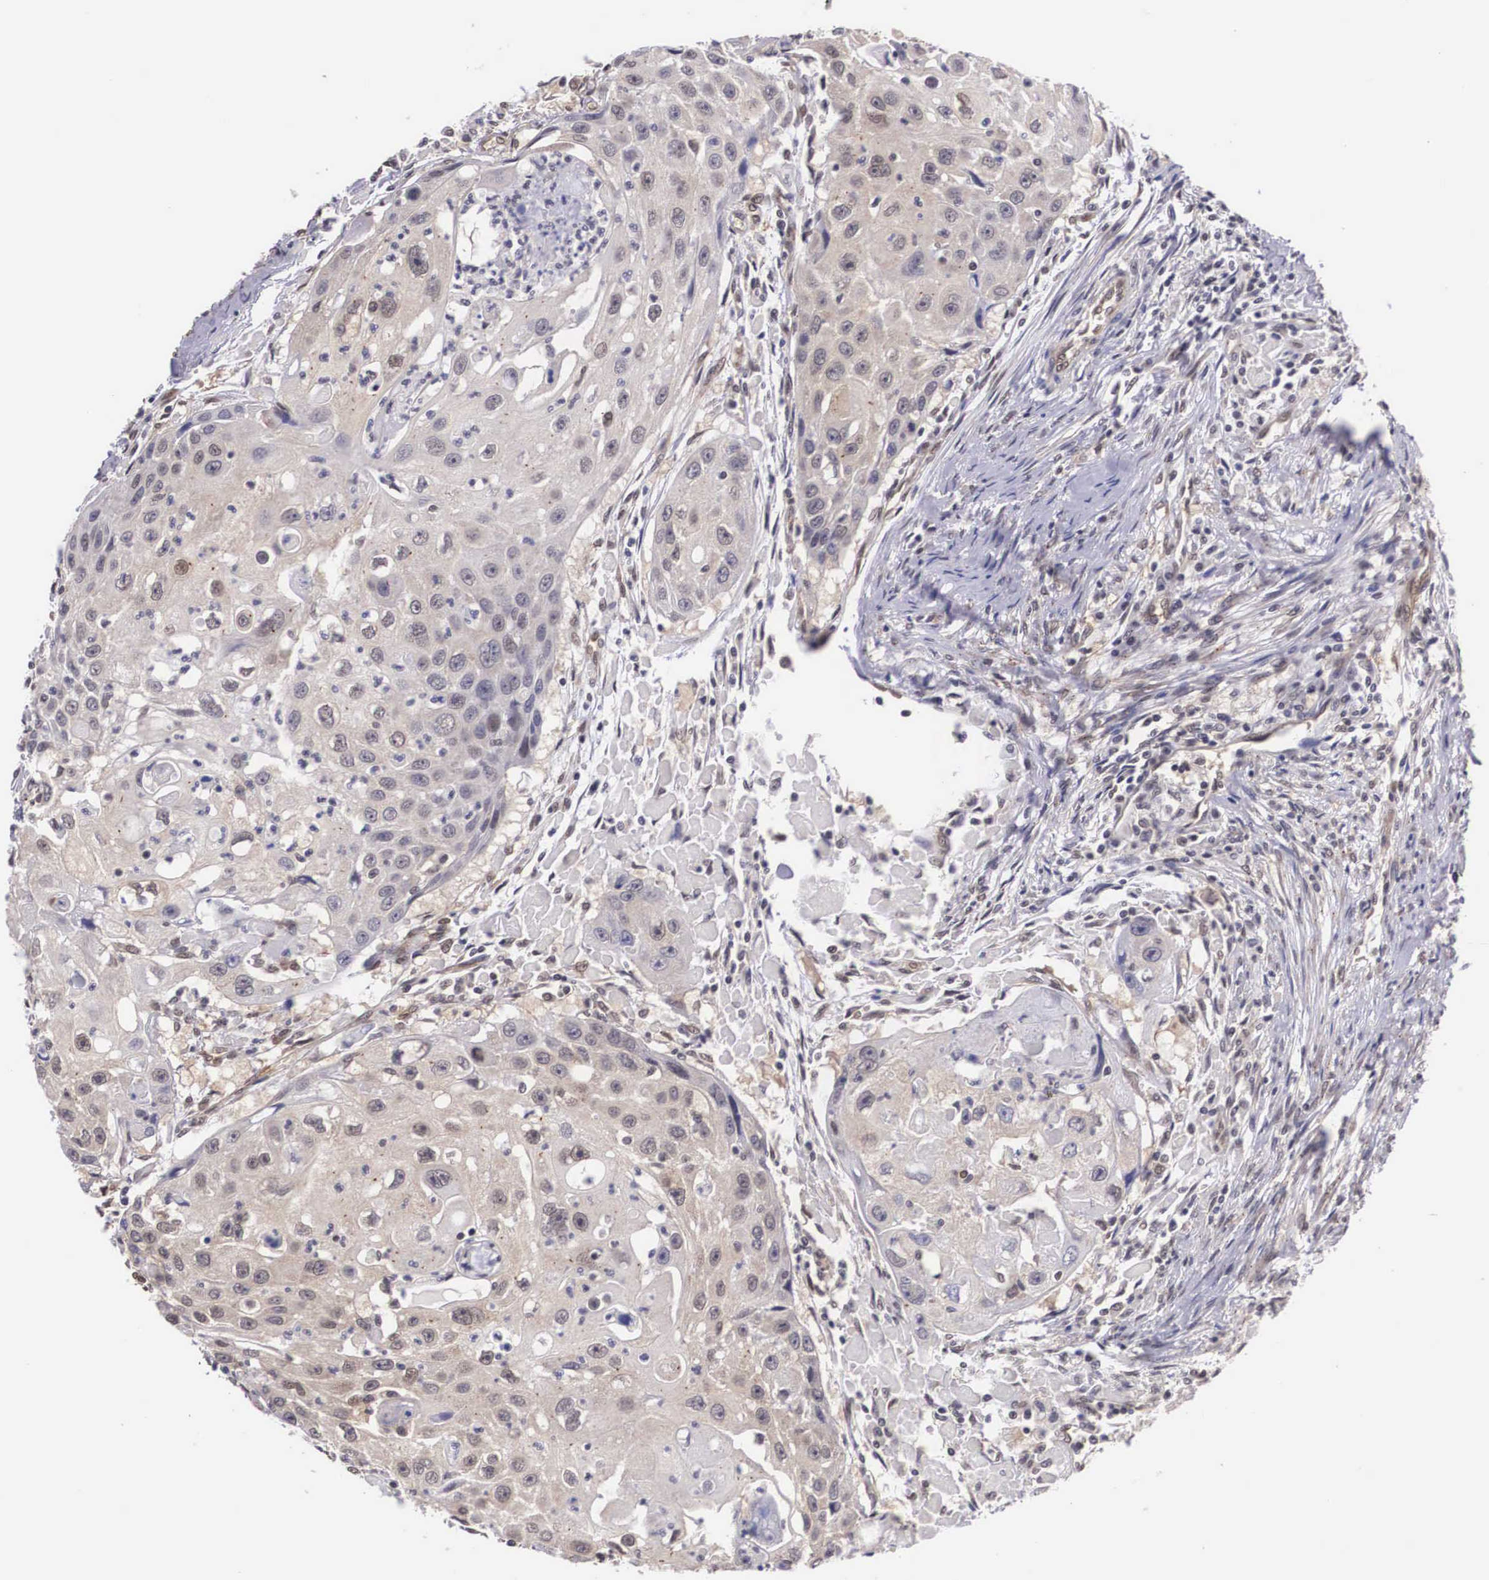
{"staining": {"intensity": "weak", "quantity": "25%-75%", "location": "cytoplasmic/membranous"}, "tissue": "head and neck cancer", "cell_type": "Tumor cells", "image_type": "cancer", "snomed": [{"axis": "morphology", "description": "Squamous cell carcinoma, NOS"}, {"axis": "topography", "description": "Head-Neck"}], "caption": "The image exhibits a brown stain indicating the presence of a protein in the cytoplasmic/membranous of tumor cells in squamous cell carcinoma (head and neck).", "gene": "OTX2", "patient": {"sex": "male", "age": 64}}